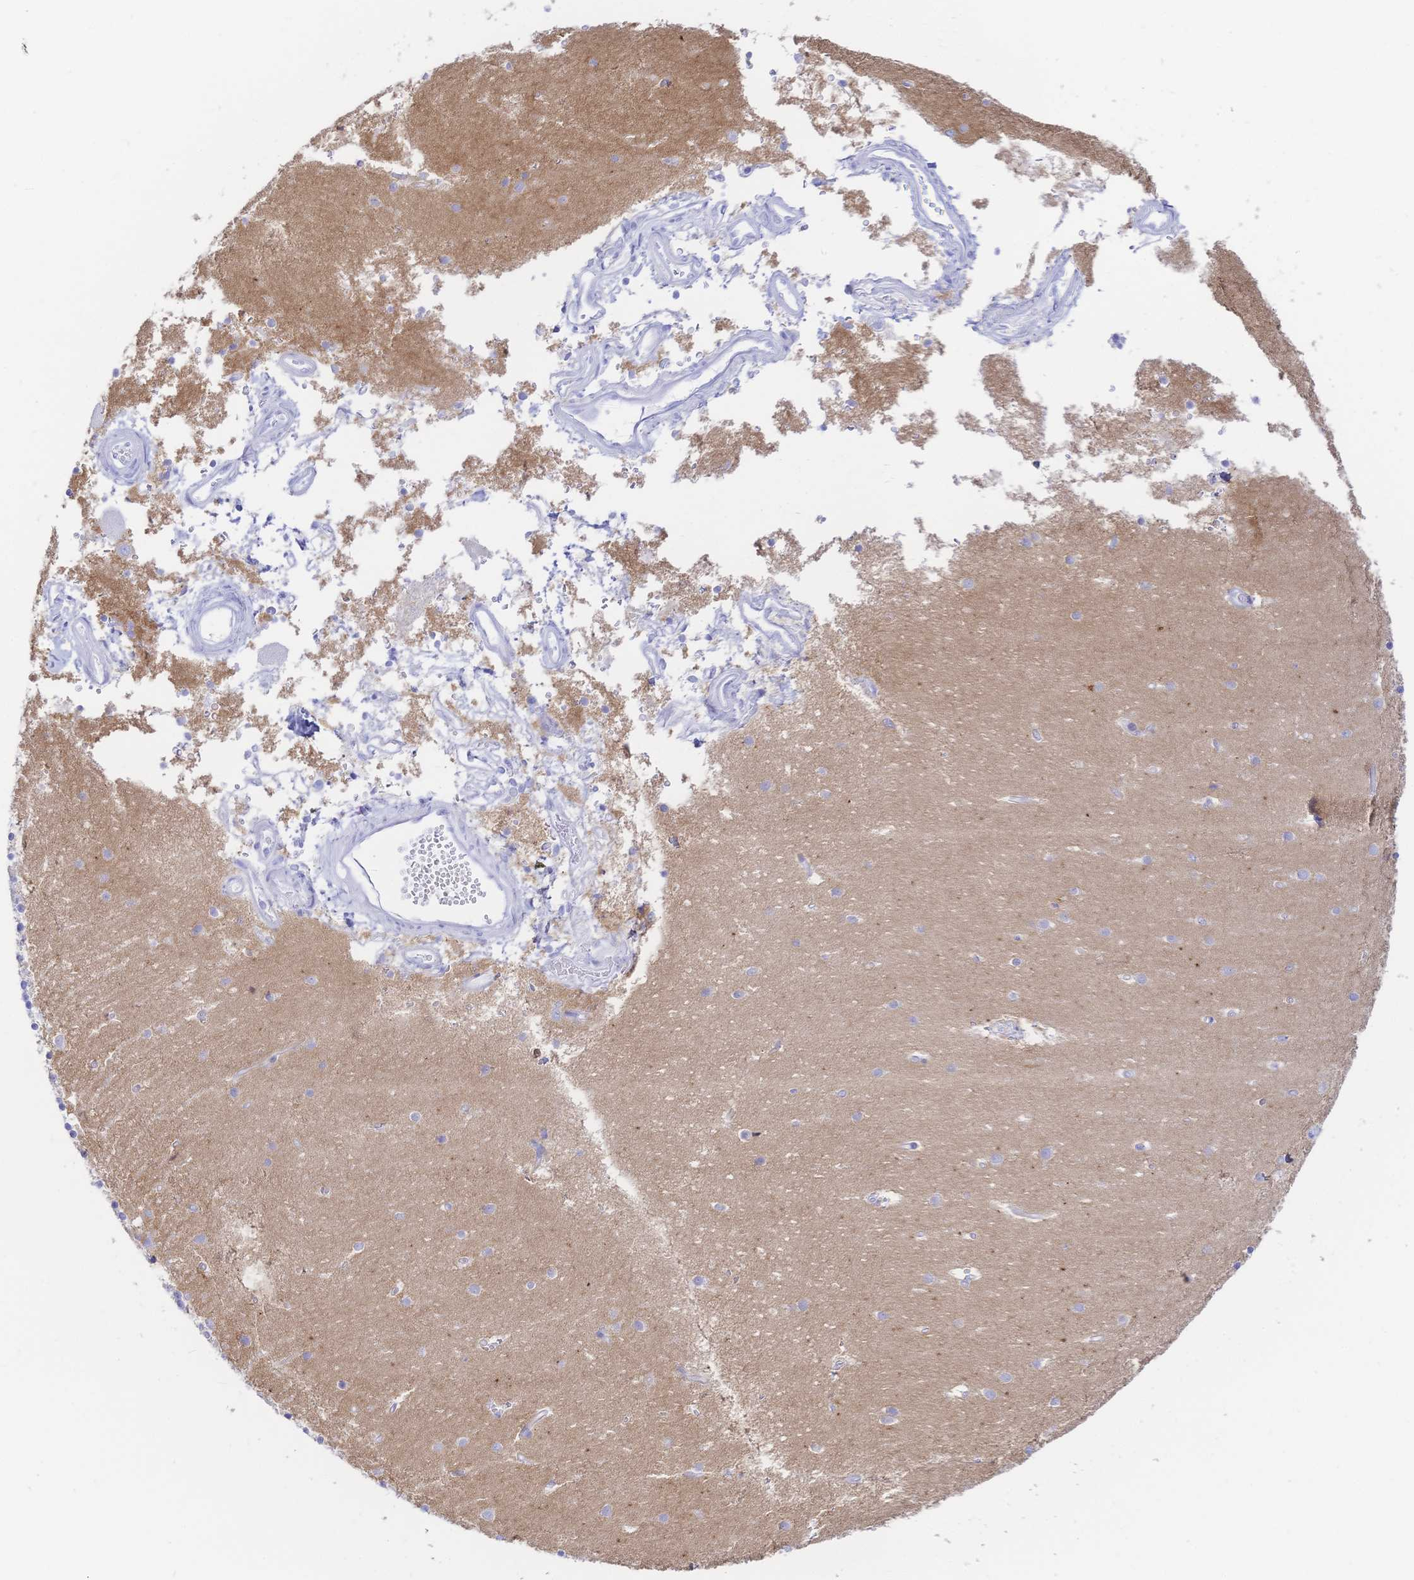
{"staining": {"intensity": "negative", "quantity": "none", "location": "none"}, "tissue": "cerebellum", "cell_type": "Cells in granular layer", "image_type": "normal", "snomed": [{"axis": "morphology", "description": "Normal tissue, NOS"}, {"axis": "topography", "description": "Cerebellum"}], "caption": "There is no significant expression in cells in granular layer of cerebellum. (DAB IHC, high magnification).", "gene": "KCNH6", "patient": {"sex": "male", "age": 54}}